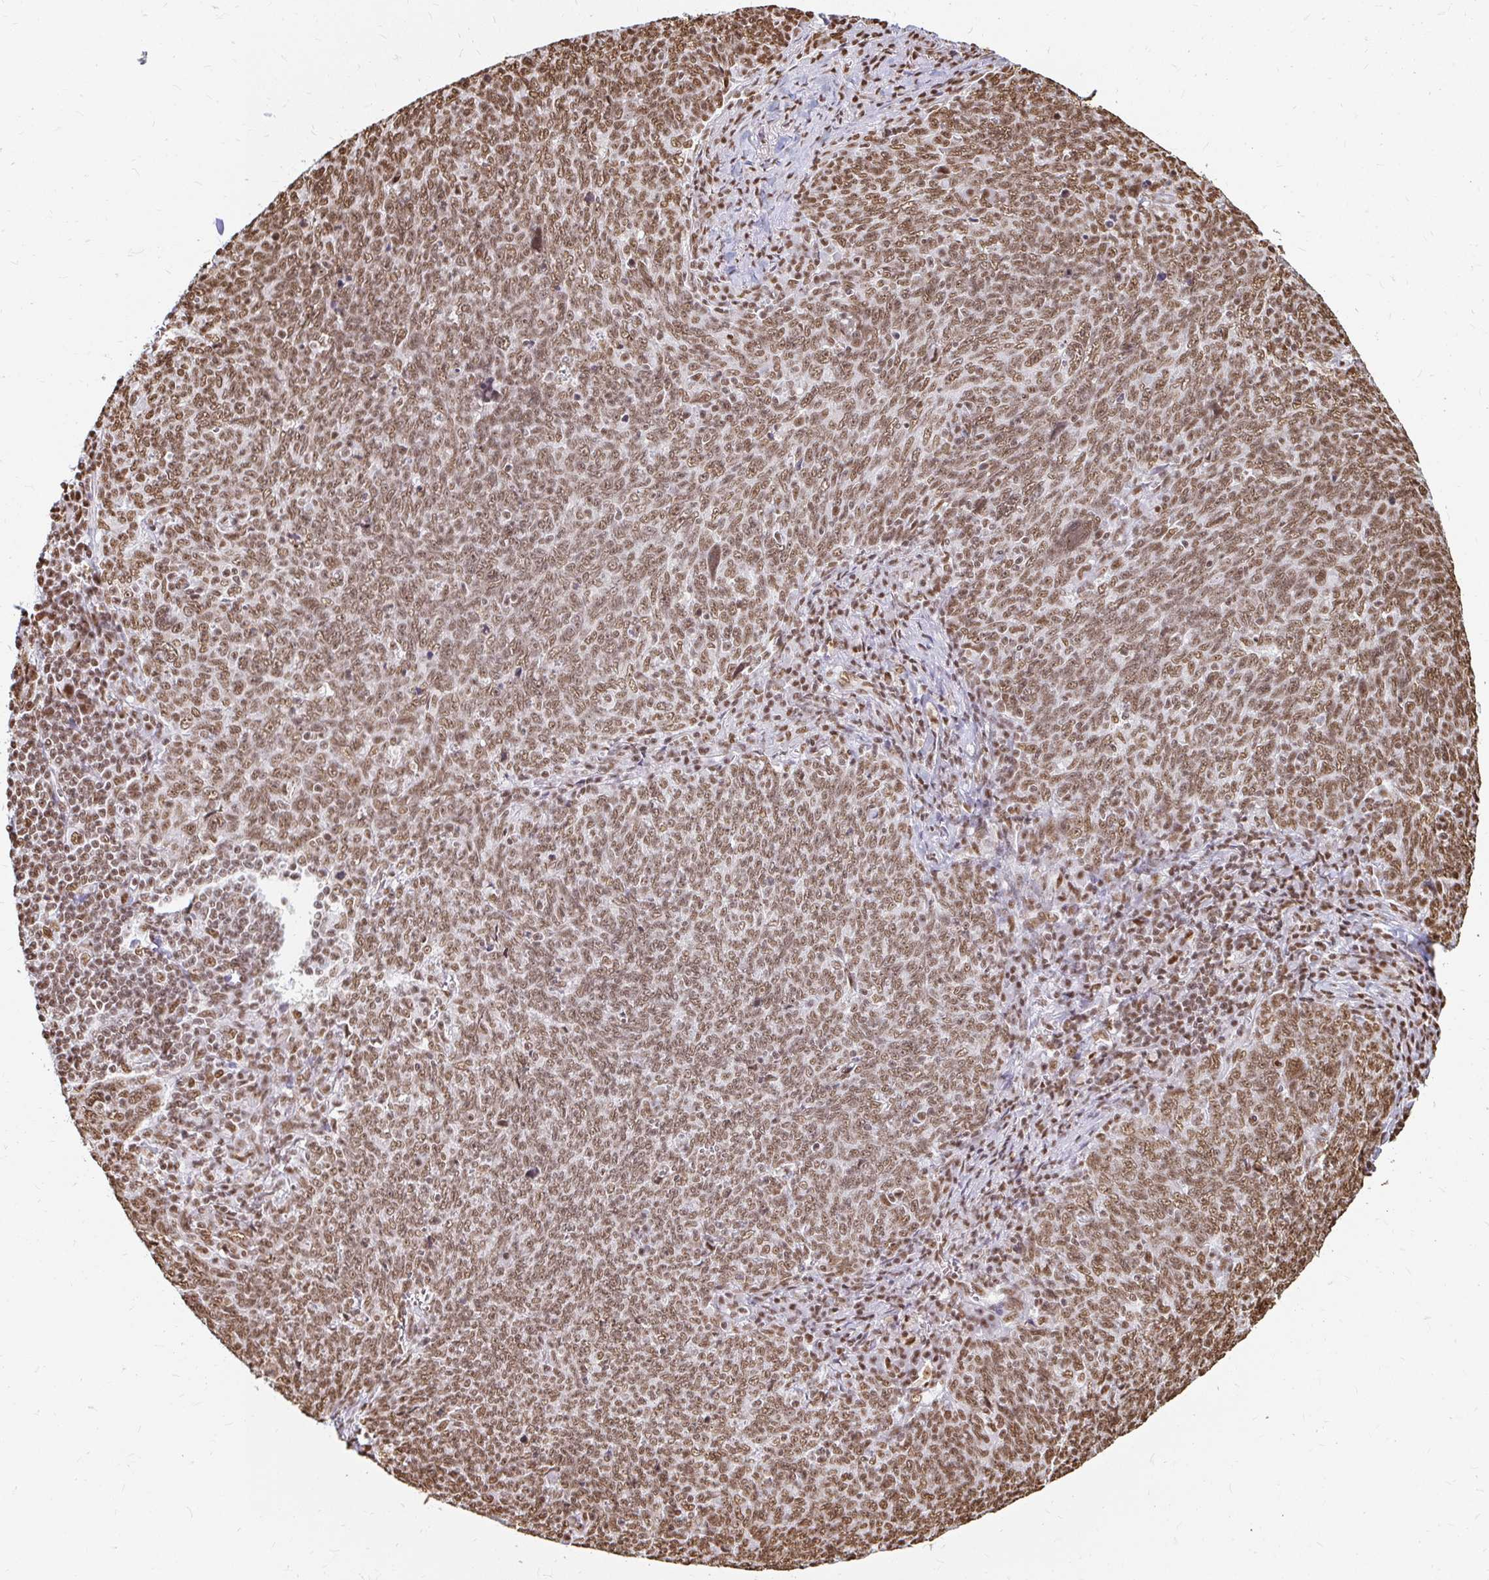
{"staining": {"intensity": "moderate", "quantity": ">75%", "location": "nuclear"}, "tissue": "lung cancer", "cell_type": "Tumor cells", "image_type": "cancer", "snomed": [{"axis": "morphology", "description": "Squamous cell carcinoma, NOS"}, {"axis": "topography", "description": "Lung"}], "caption": "The histopathology image reveals staining of lung squamous cell carcinoma, revealing moderate nuclear protein expression (brown color) within tumor cells.", "gene": "HNRNPU", "patient": {"sex": "female", "age": 72}}